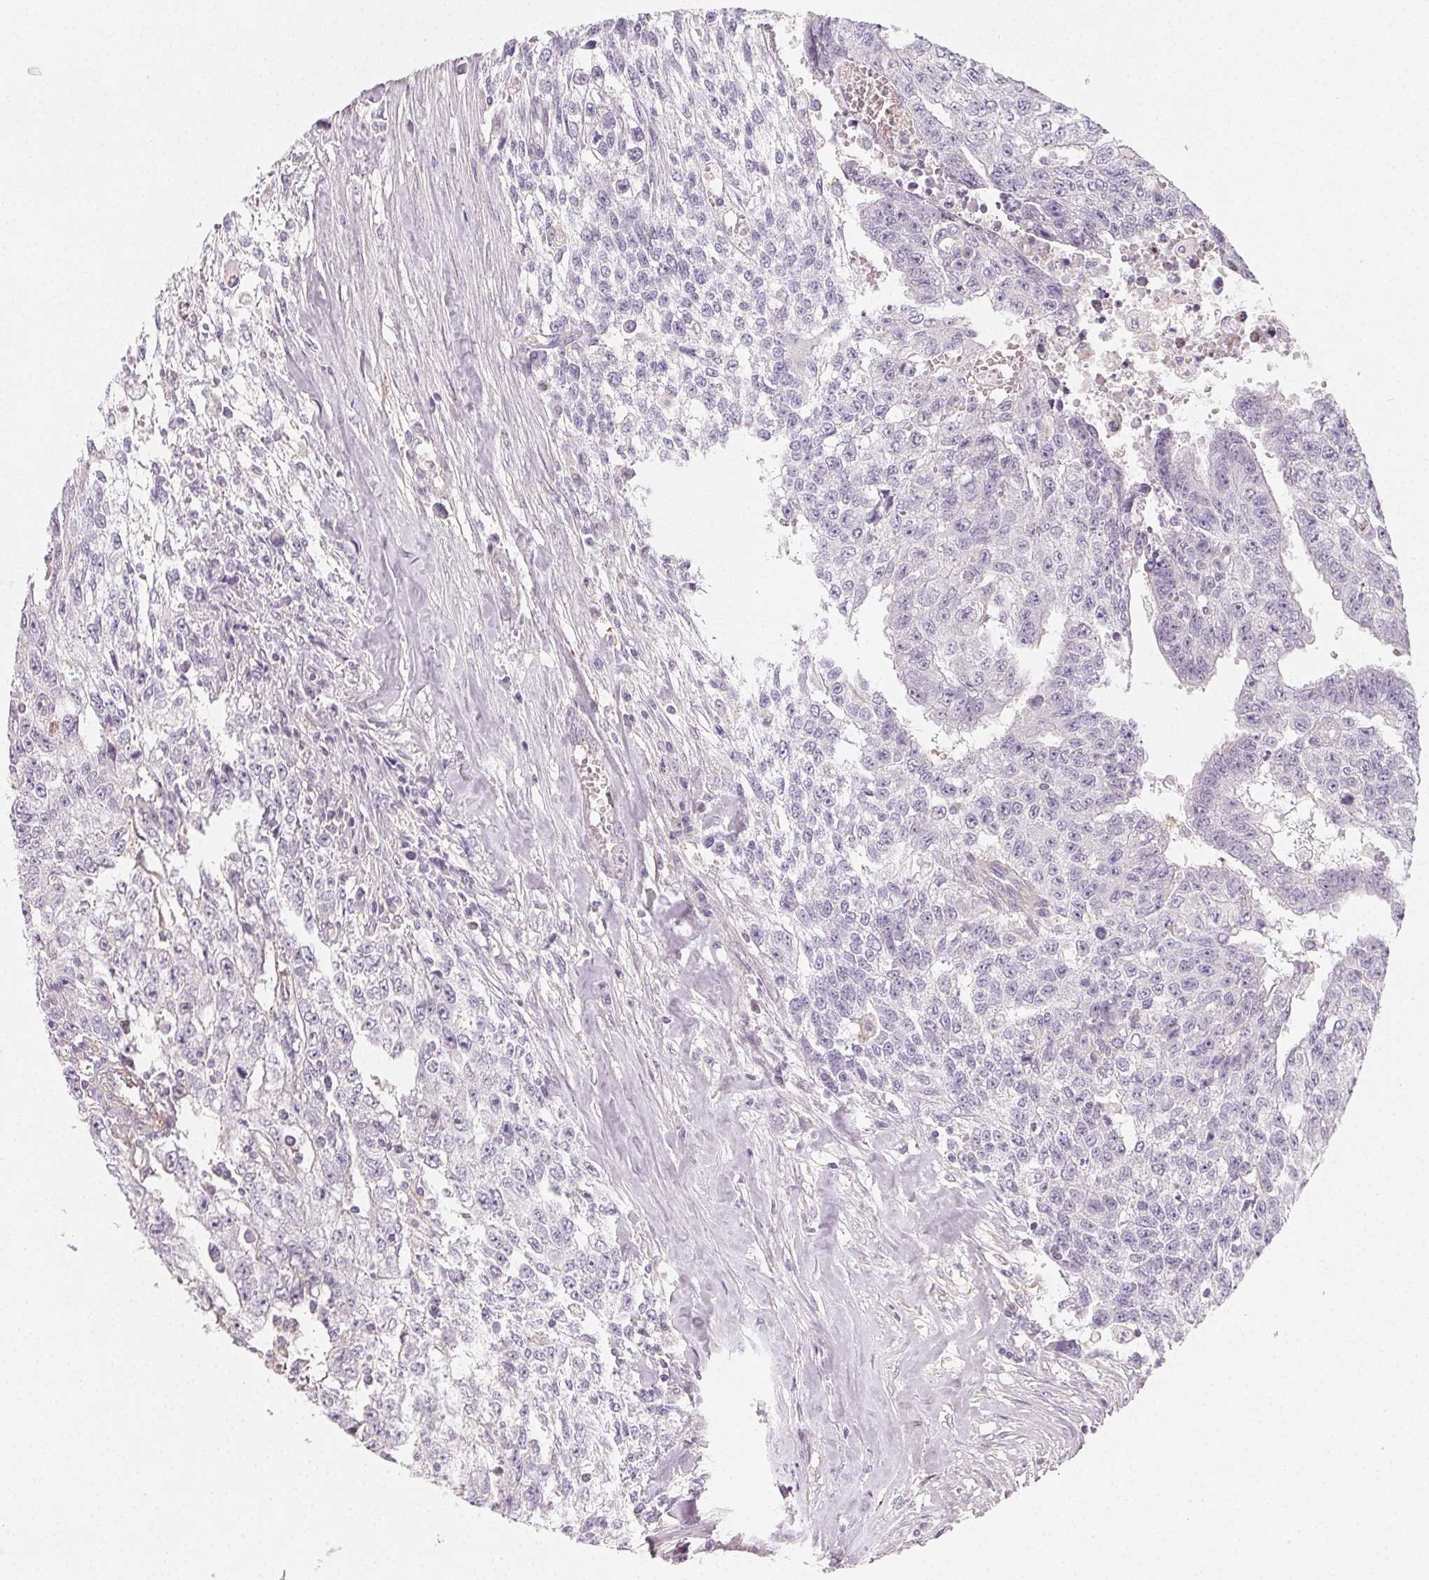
{"staining": {"intensity": "negative", "quantity": "none", "location": "none"}, "tissue": "testis cancer", "cell_type": "Tumor cells", "image_type": "cancer", "snomed": [{"axis": "morphology", "description": "Carcinoma, Embryonal, NOS"}, {"axis": "morphology", "description": "Teratoma, malignant, NOS"}, {"axis": "topography", "description": "Testis"}], "caption": "Tumor cells are negative for protein expression in human testis teratoma (malignant). (DAB IHC, high magnification).", "gene": "LRRC23", "patient": {"sex": "male", "age": 24}}